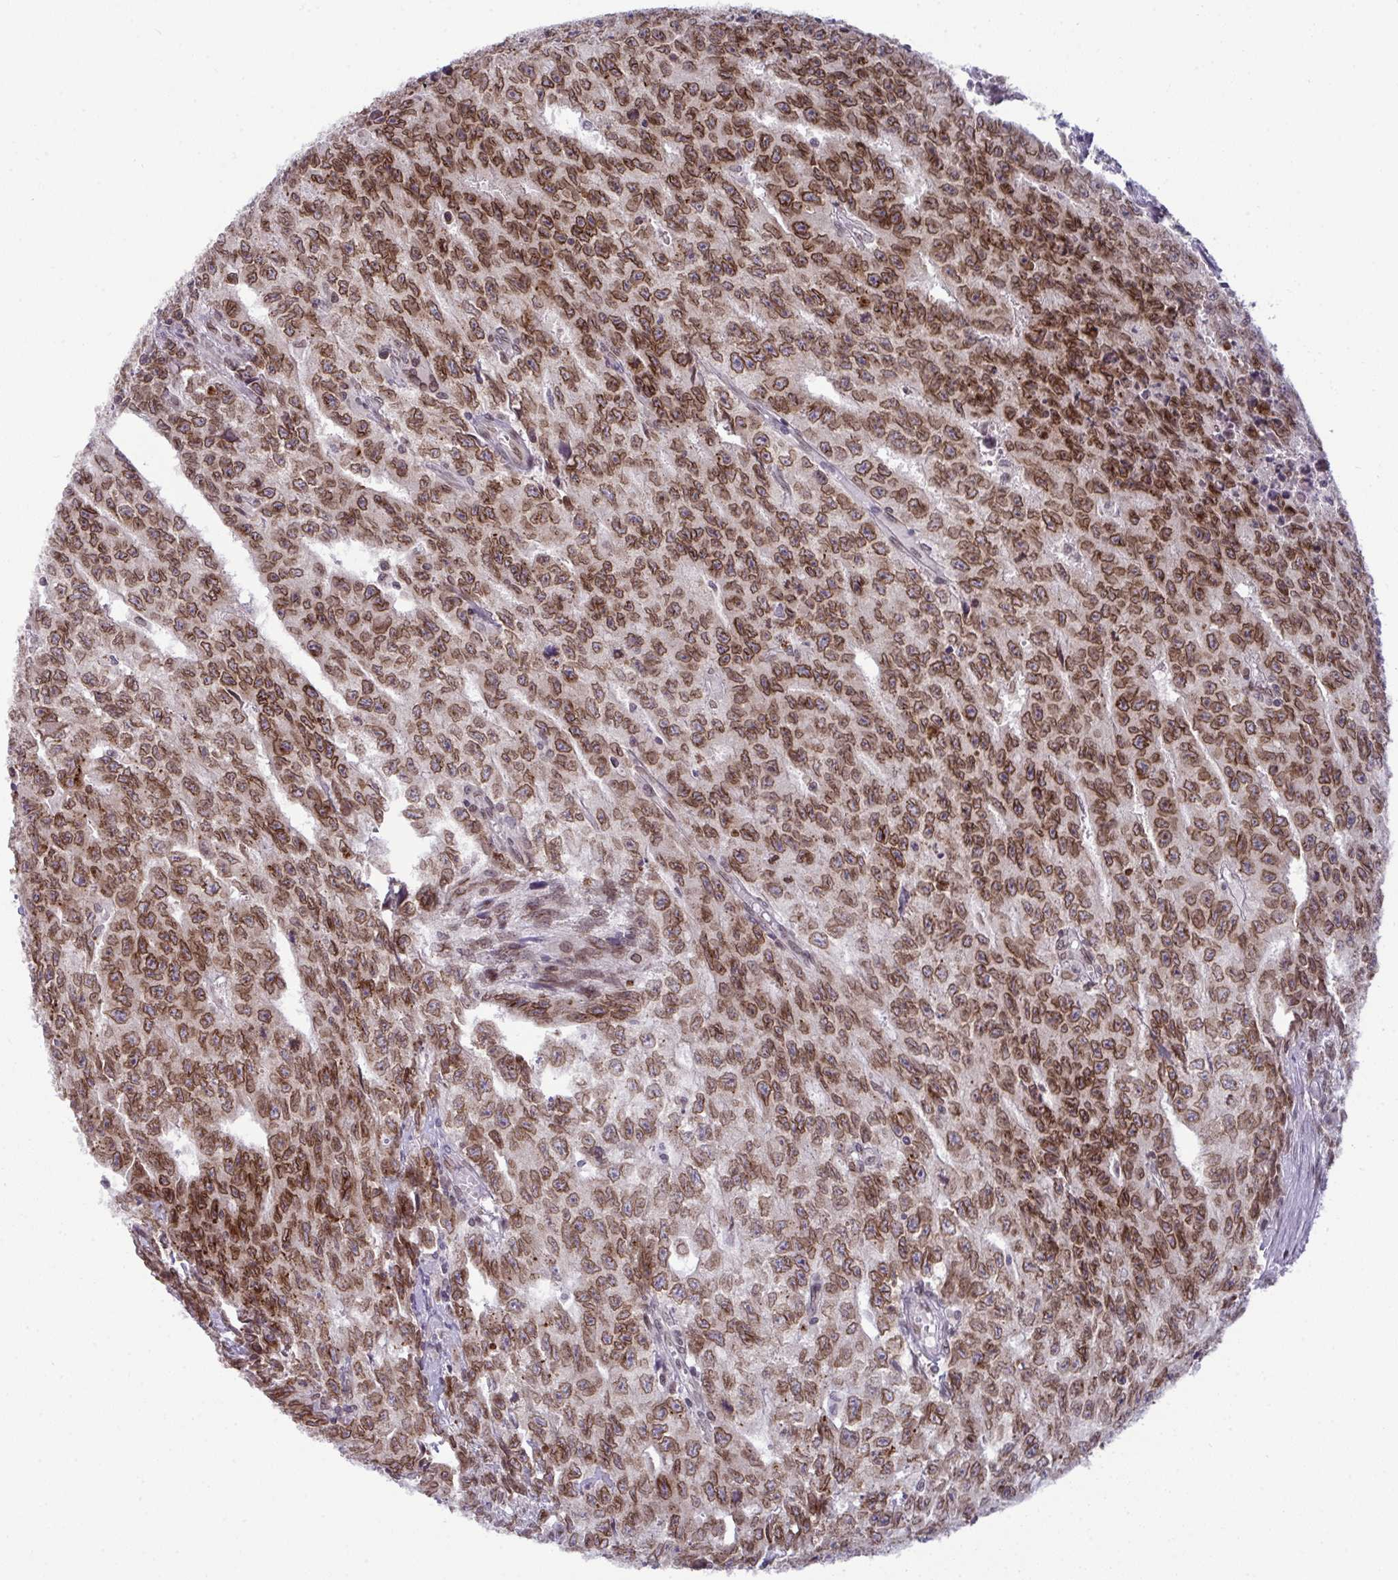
{"staining": {"intensity": "moderate", "quantity": ">75%", "location": "cytoplasmic/membranous,nuclear"}, "tissue": "testis cancer", "cell_type": "Tumor cells", "image_type": "cancer", "snomed": [{"axis": "morphology", "description": "Carcinoma, Embryonal, NOS"}, {"axis": "morphology", "description": "Teratoma, malignant, NOS"}, {"axis": "topography", "description": "Testis"}], "caption": "This is an image of immunohistochemistry (IHC) staining of testis malignant teratoma, which shows moderate staining in the cytoplasmic/membranous and nuclear of tumor cells.", "gene": "RANBP2", "patient": {"sex": "male", "age": 24}}